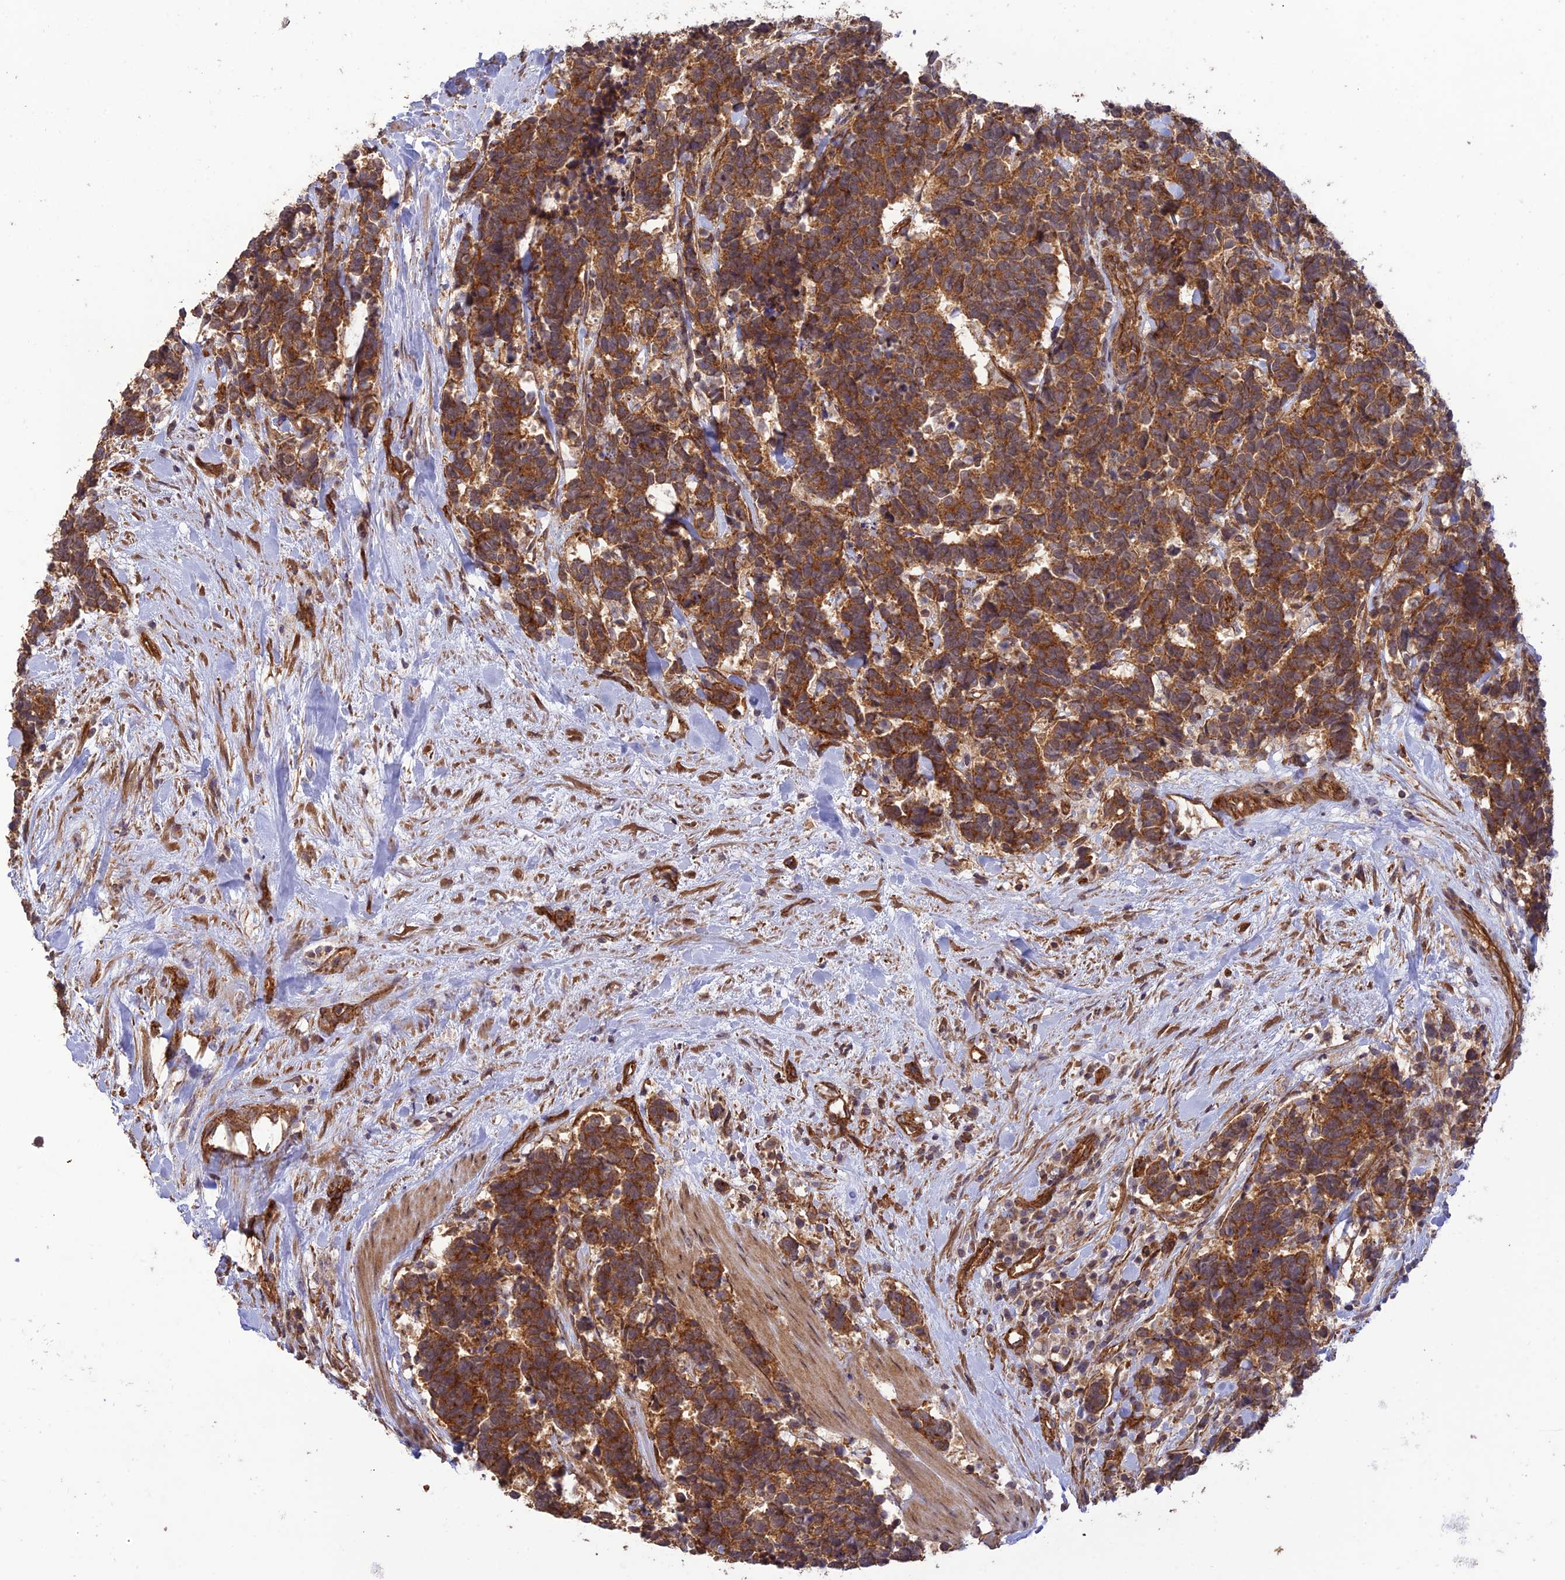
{"staining": {"intensity": "strong", "quantity": ">75%", "location": "cytoplasmic/membranous"}, "tissue": "carcinoid", "cell_type": "Tumor cells", "image_type": "cancer", "snomed": [{"axis": "morphology", "description": "Carcinoma, NOS"}, {"axis": "morphology", "description": "Carcinoid, malignant, NOS"}, {"axis": "topography", "description": "Prostate"}], "caption": "Protein expression analysis of human carcinoid reveals strong cytoplasmic/membranous positivity in about >75% of tumor cells. (Stains: DAB (3,3'-diaminobenzidine) in brown, nuclei in blue, Microscopy: brightfield microscopy at high magnification).", "gene": "HOMER2", "patient": {"sex": "male", "age": 57}}